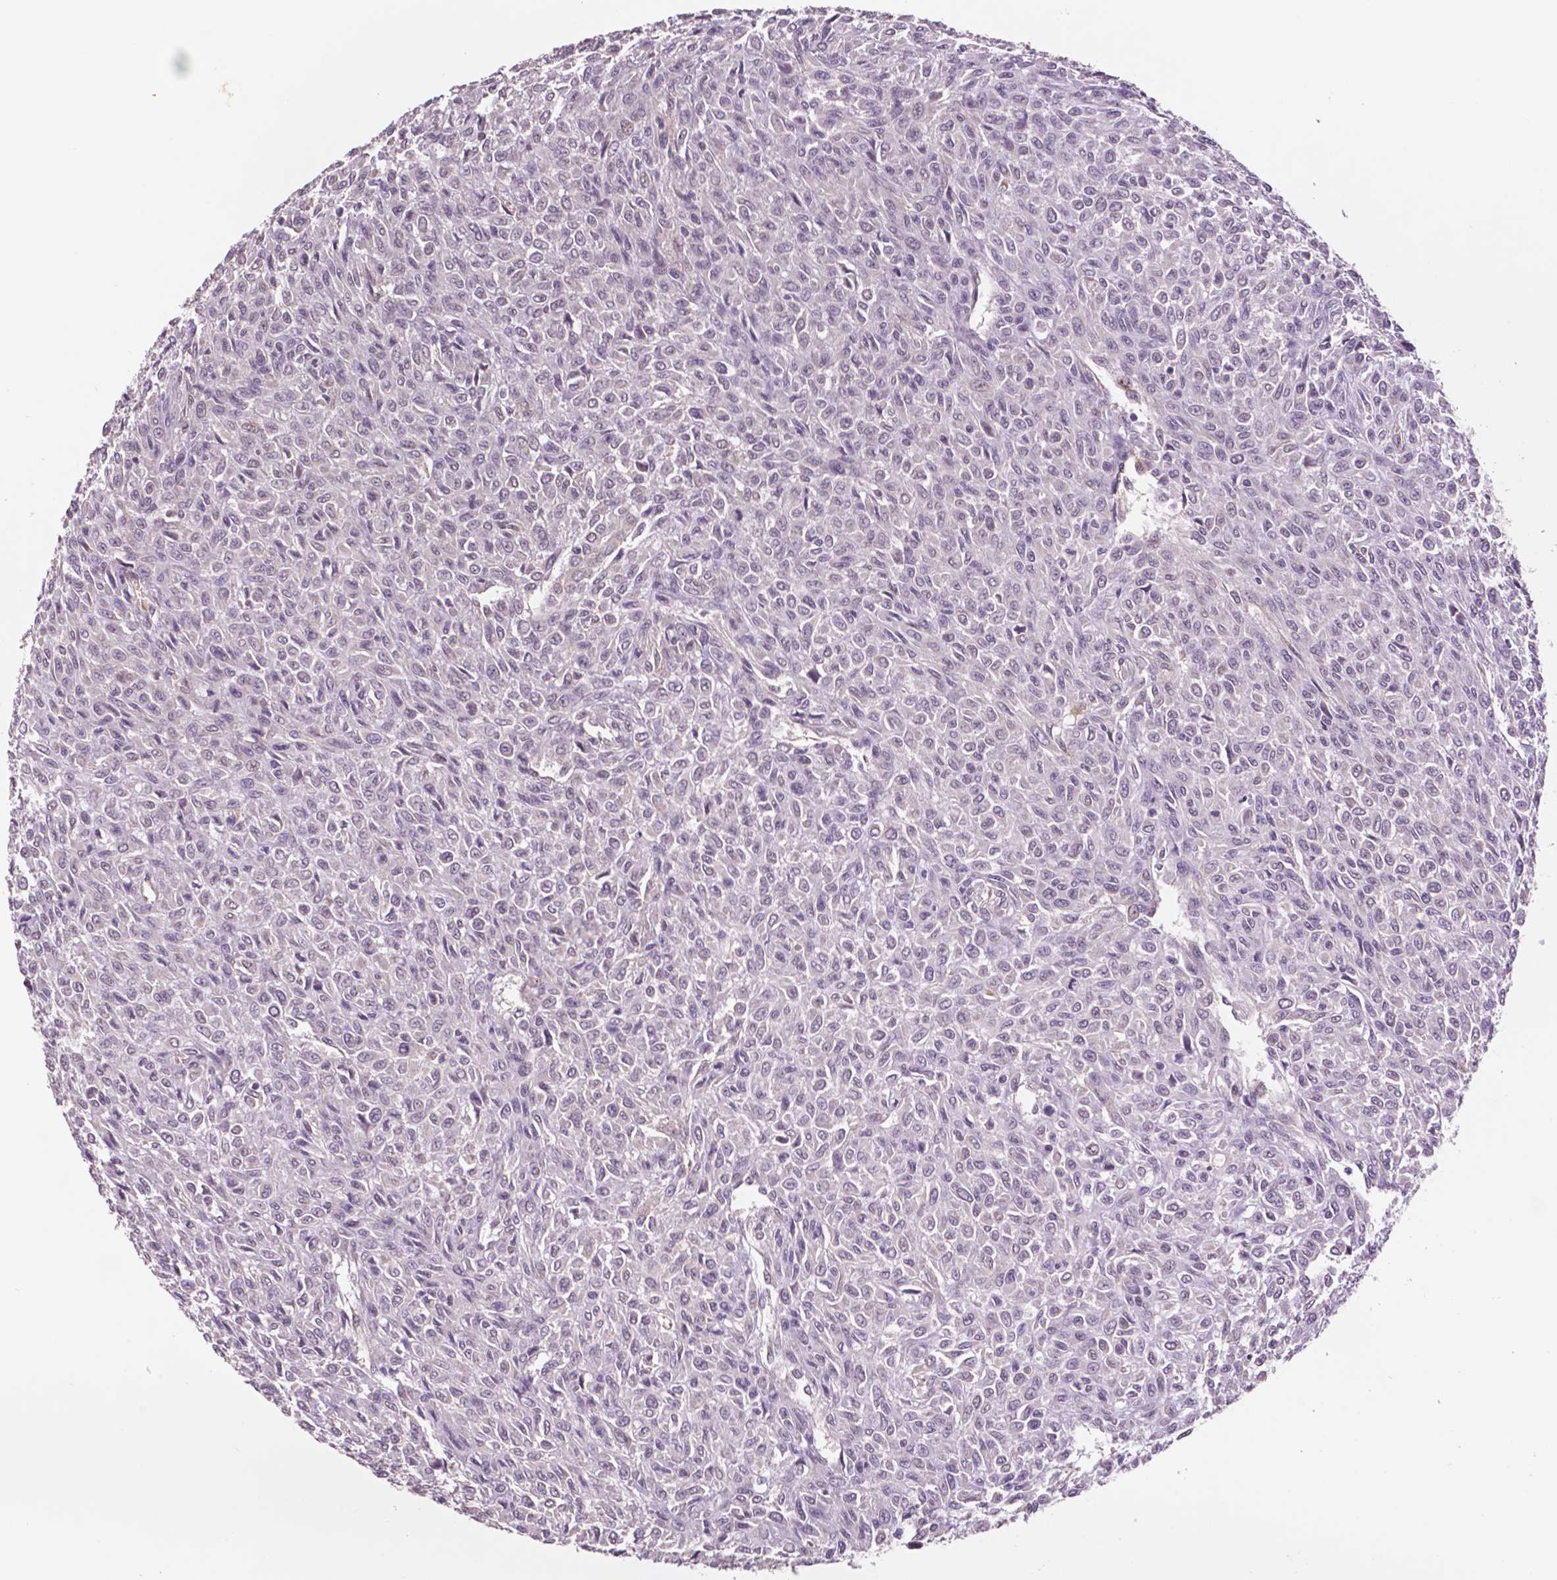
{"staining": {"intensity": "negative", "quantity": "none", "location": "none"}, "tissue": "renal cancer", "cell_type": "Tumor cells", "image_type": "cancer", "snomed": [{"axis": "morphology", "description": "Adenocarcinoma, NOS"}, {"axis": "topography", "description": "Kidney"}], "caption": "There is no significant expression in tumor cells of renal adenocarcinoma.", "gene": "STAT3", "patient": {"sex": "male", "age": 58}}